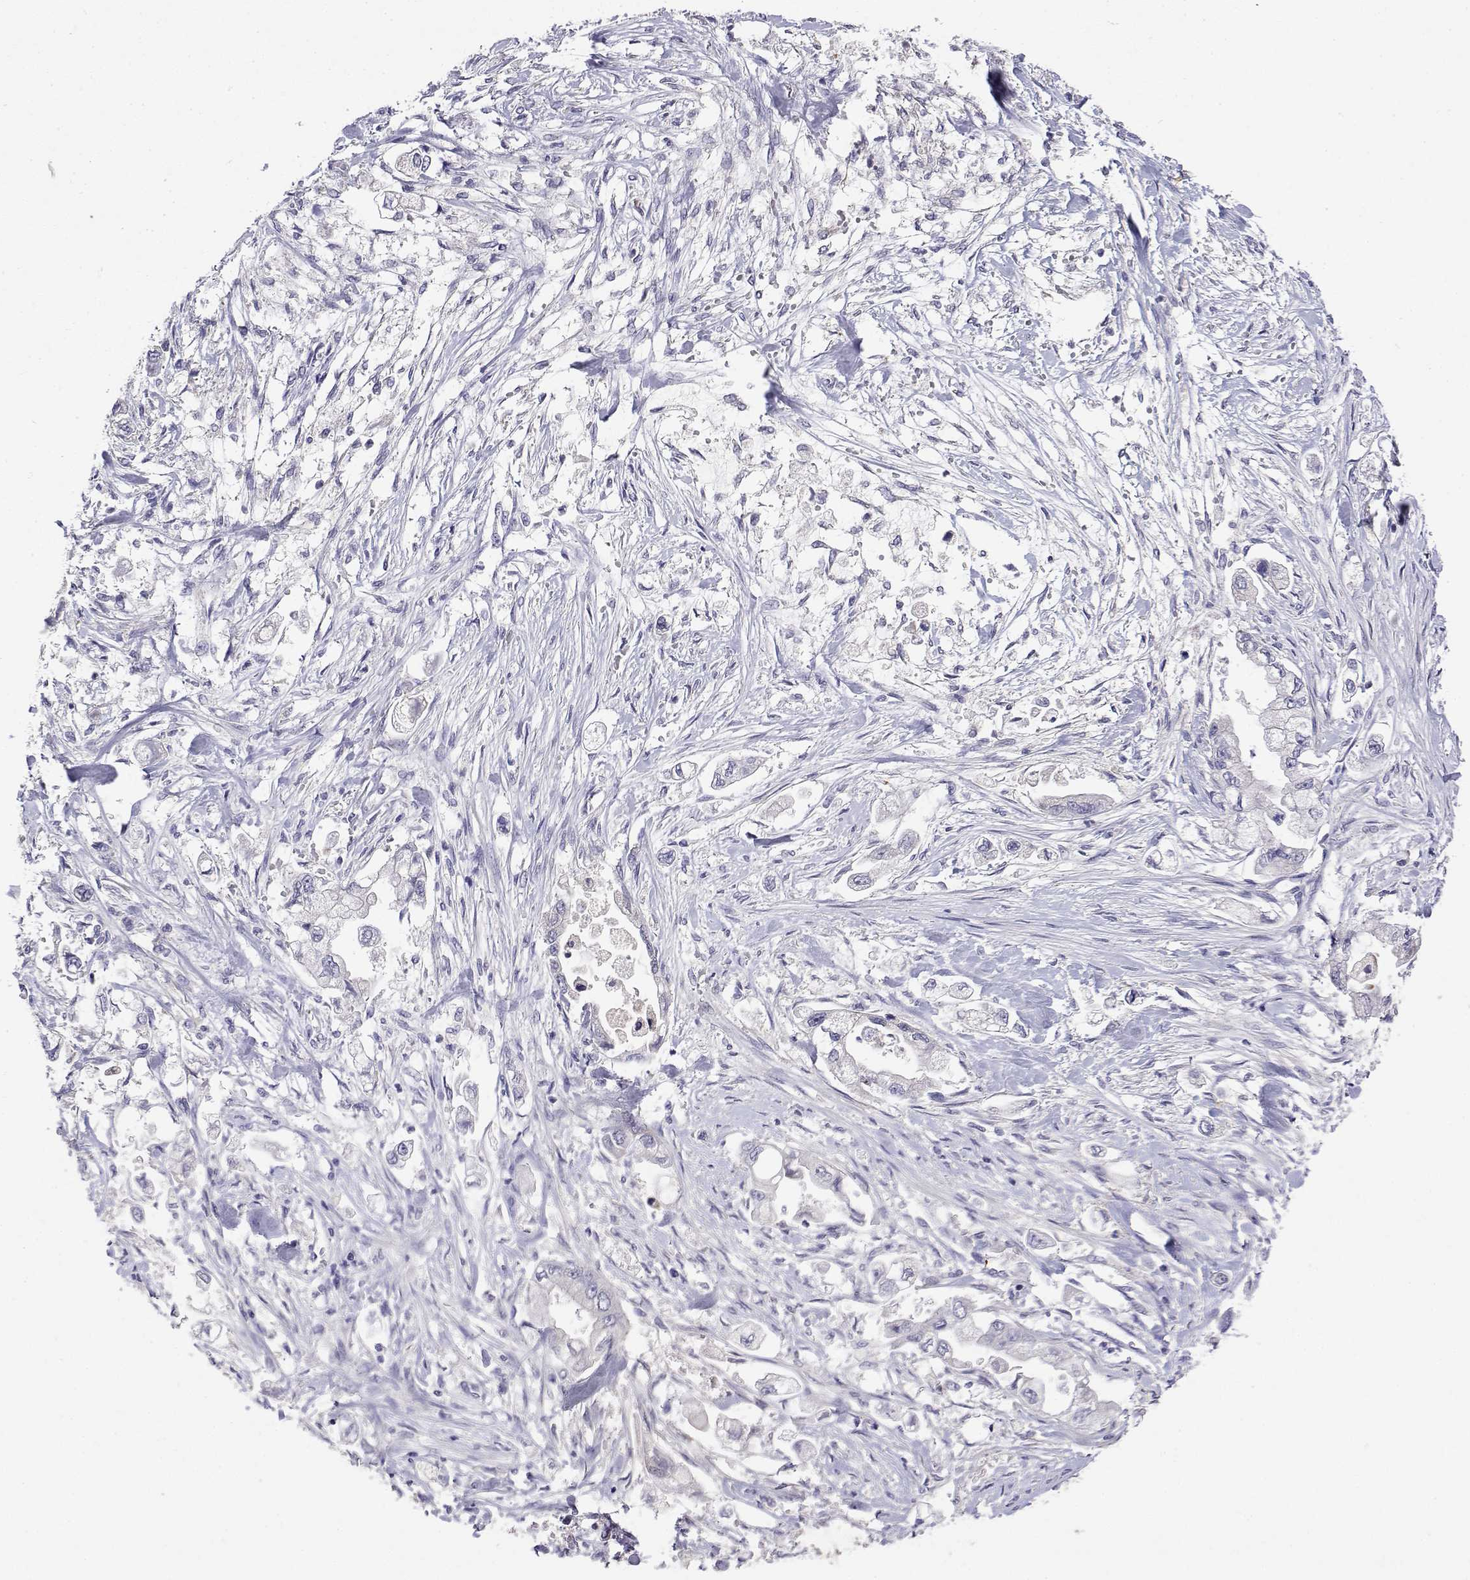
{"staining": {"intensity": "negative", "quantity": "none", "location": "none"}, "tissue": "stomach cancer", "cell_type": "Tumor cells", "image_type": "cancer", "snomed": [{"axis": "morphology", "description": "Adenocarcinoma, NOS"}, {"axis": "topography", "description": "Stomach"}], "caption": "A photomicrograph of human stomach cancer is negative for staining in tumor cells.", "gene": "LY6D", "patient": {"sex": "male", "age": 62}}